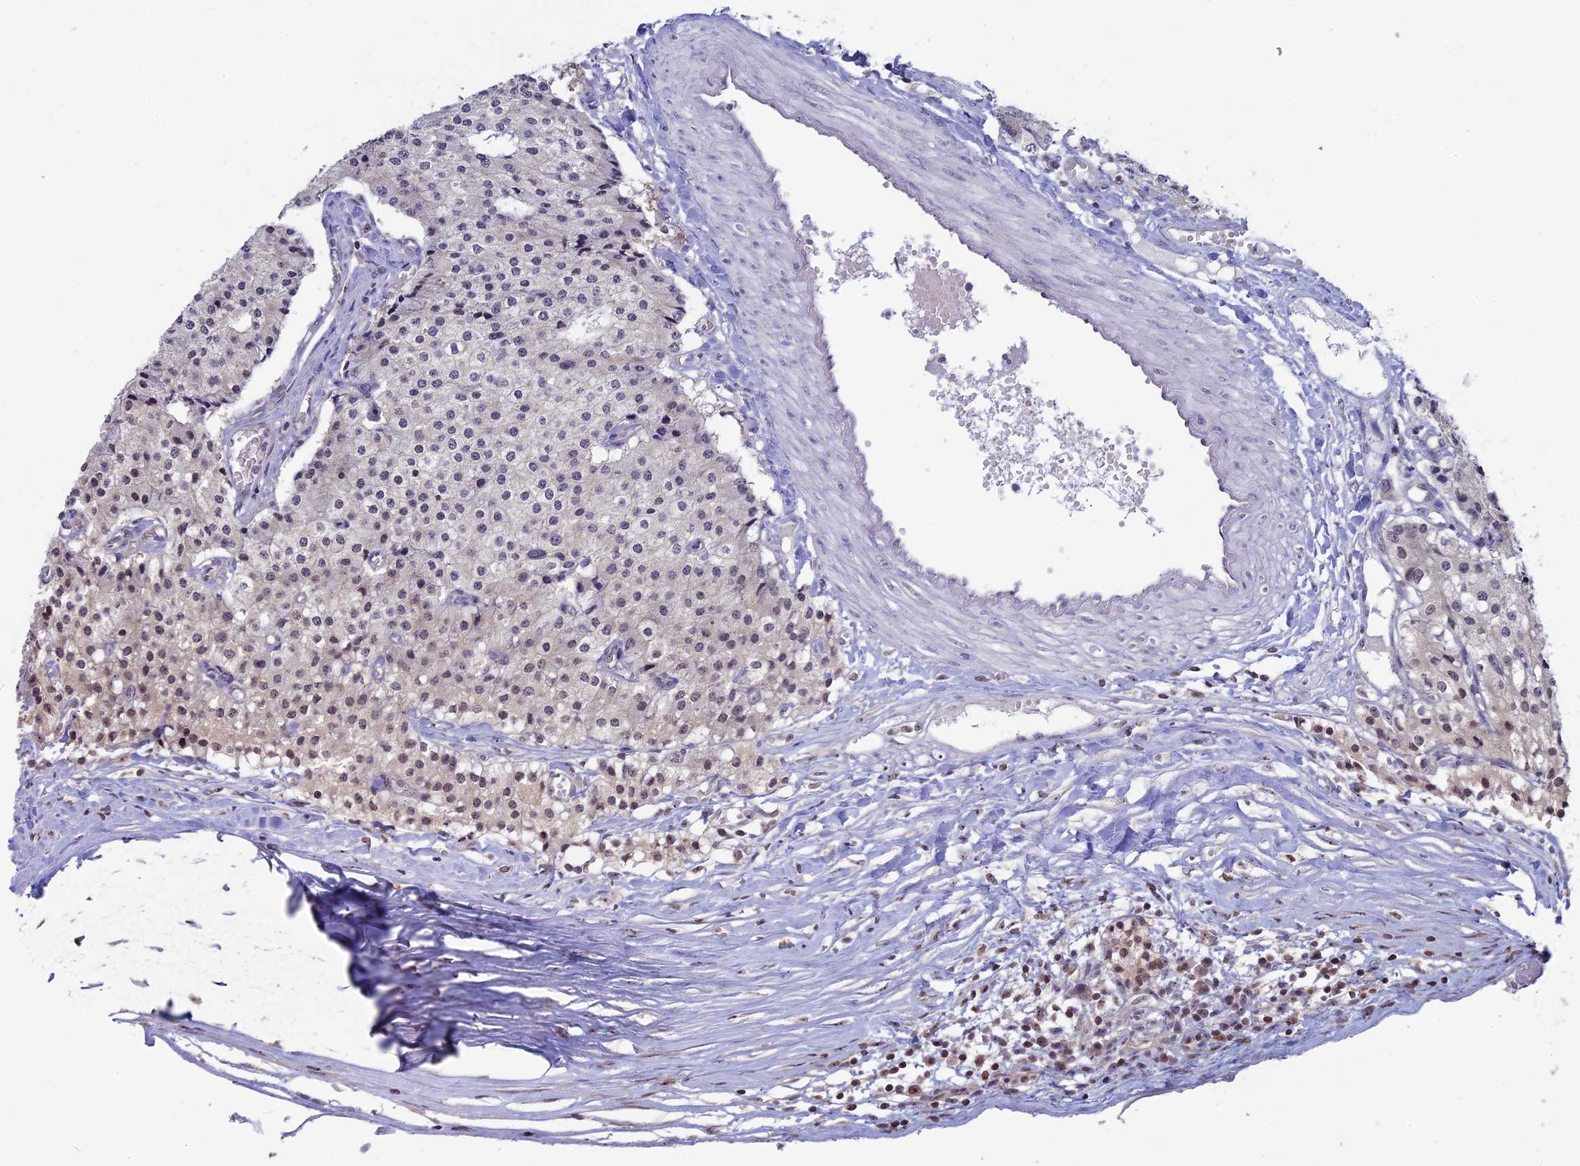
{"staining": {"intensity": "weak", "quantity": "25%-75%", "location": "nuclear"}, "tissue": "carcinoid", "cell_type": "Tumor cells", "image_type": "cancer", "snomed": [{"axis": "morphology", "description": "Carcinoid, malignant, NOS"}, {"axis": "topography", "description": "Colon"}], "caption": "This photomicrograph shows malignant carcinoid stained with immunohistochemistry to label a protein in brown. The nuclear of tumor cells show weak positivity for the protein. Nuclei are counter-stained blue.", "gene": "SPIRE1", "patient": {"sex": "female", "age": 52}}